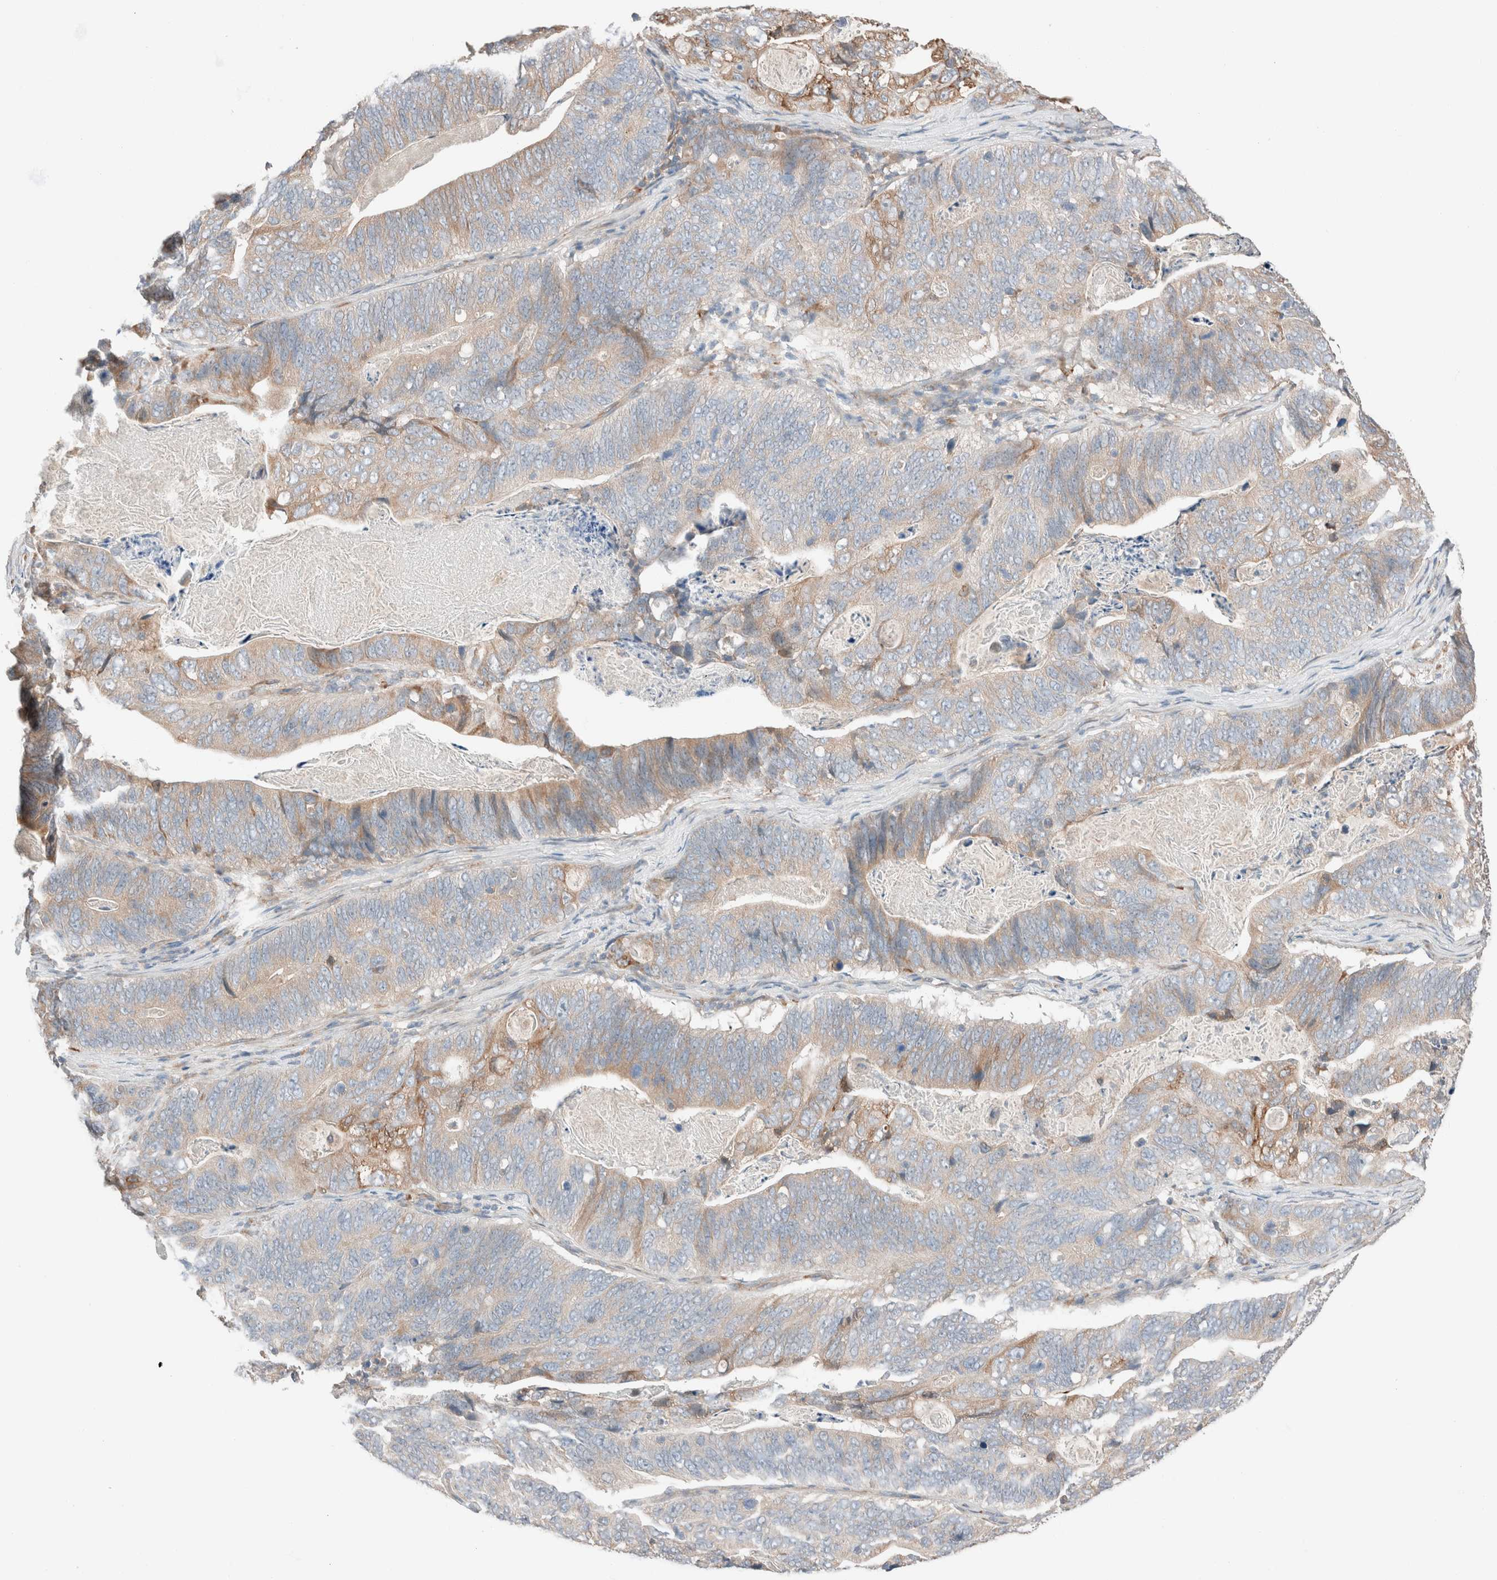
{"staining": {"intensity": "moderate", "quantity": "<25%", "location": "cytoplasmic/membranous"}, "tissue": "stomach cancer", "cell_type": "Tumor cells", "image_type": "cancer", "snomed": [{"axis": "morphology", "description": "Normal tissue, NOS"}, {"axis": "morphology", "description": "Adenocarcinoma, NOS"}, {"axis": "topography", "description": "Stomach"}], "caption": "Stomach cancer stained with a brown dye exhibits moderate cytoplasmic/membranous positive staining in about <25% of tumor cells.", "gene": "PCM1", "patient": {"sex": "female", "age": 89}}